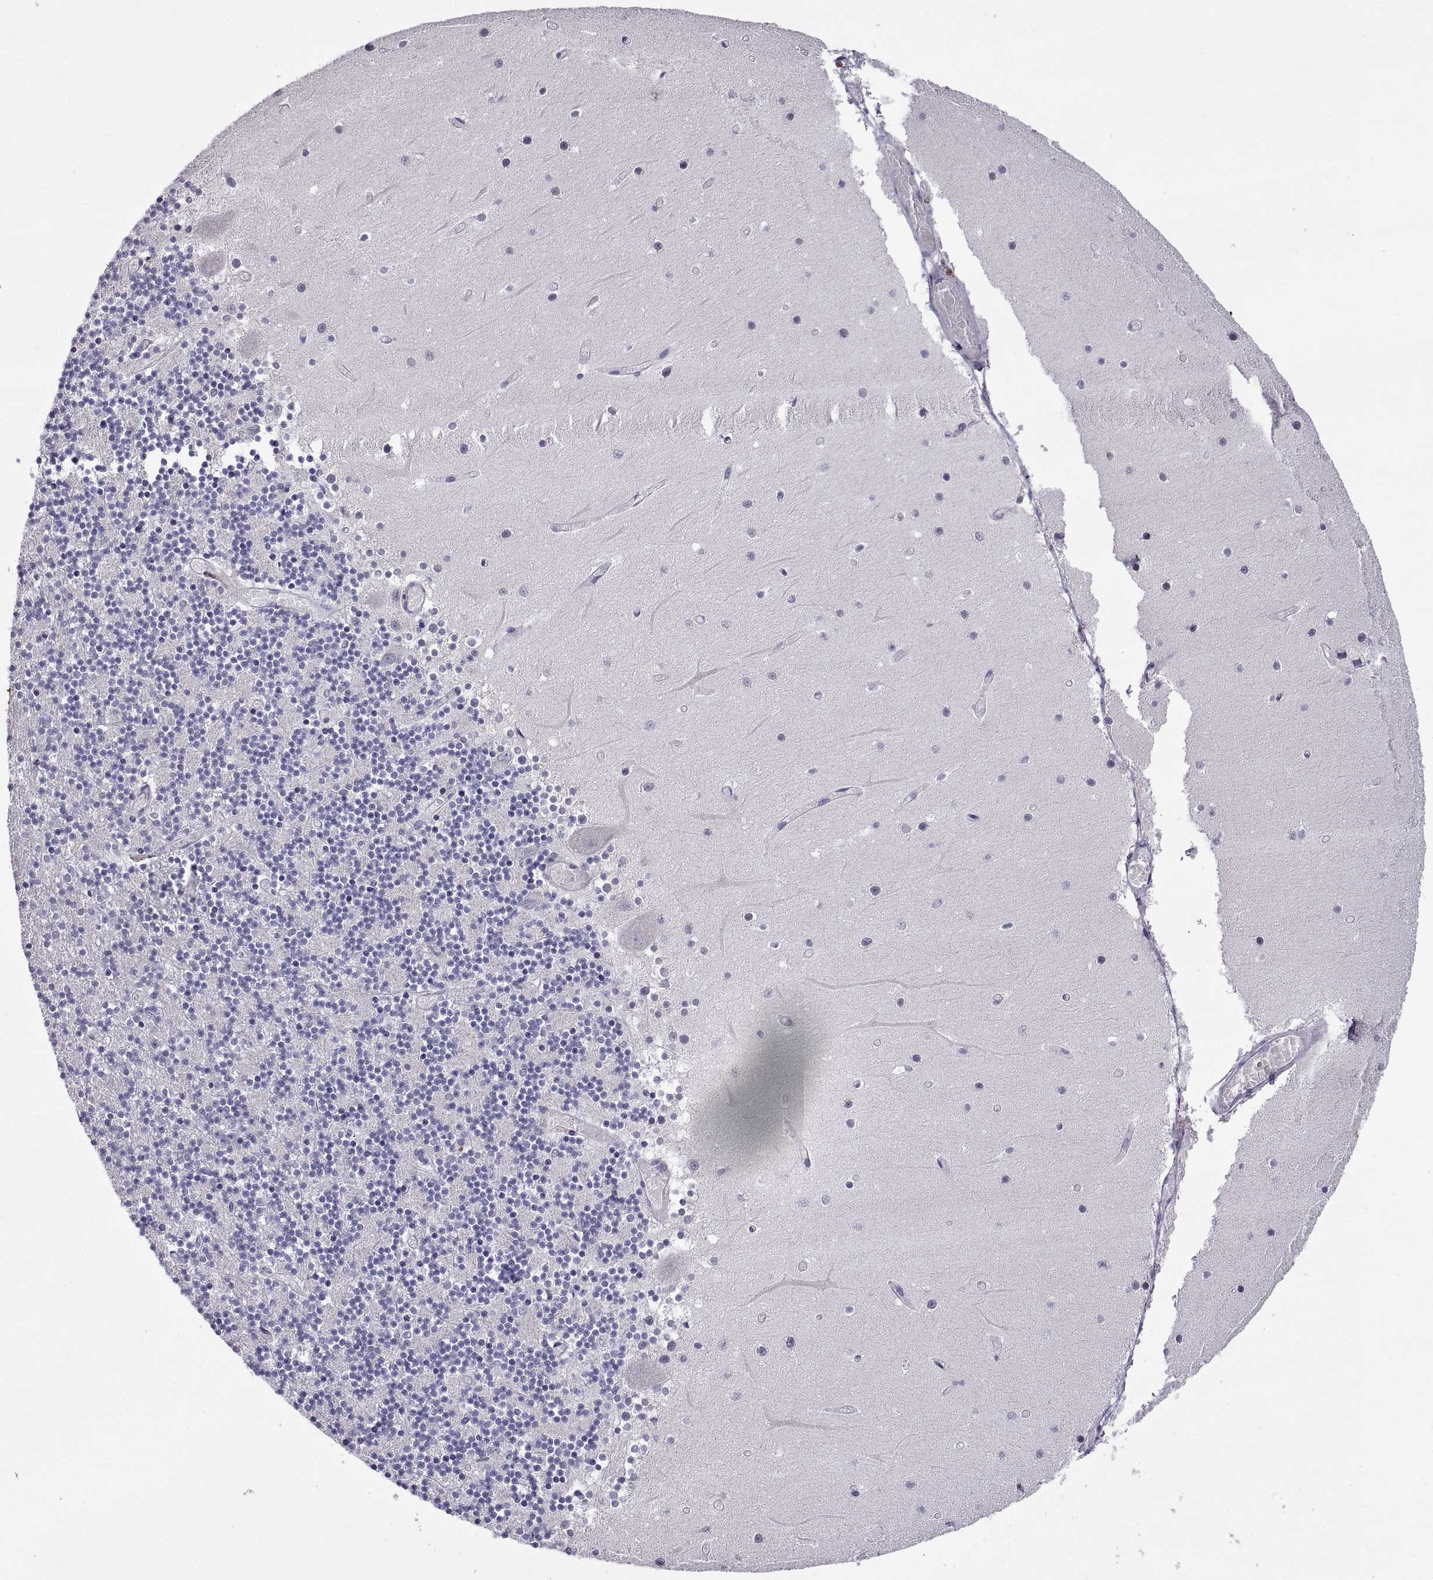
{"staining": {"intensity": "negative", "quantity": "none", "location": "none"}, "tissue": "cerebellum", "cell_type": "Cells in granular layer", "image_type": "normal", "snomed": [{"axis": "morphology", "description": "Normal tissue, NOS"}, {"axis": "topography", "description": "Cerebellum"}], "caption": "Protein analysis of unremarkable cerebellum shows no significant positivity in cells in granular layer. (DAB immunohistochemistry (IHC), high magnification).", "gene": "DOK3", "patient": {"sex": "female", "age": 28}}